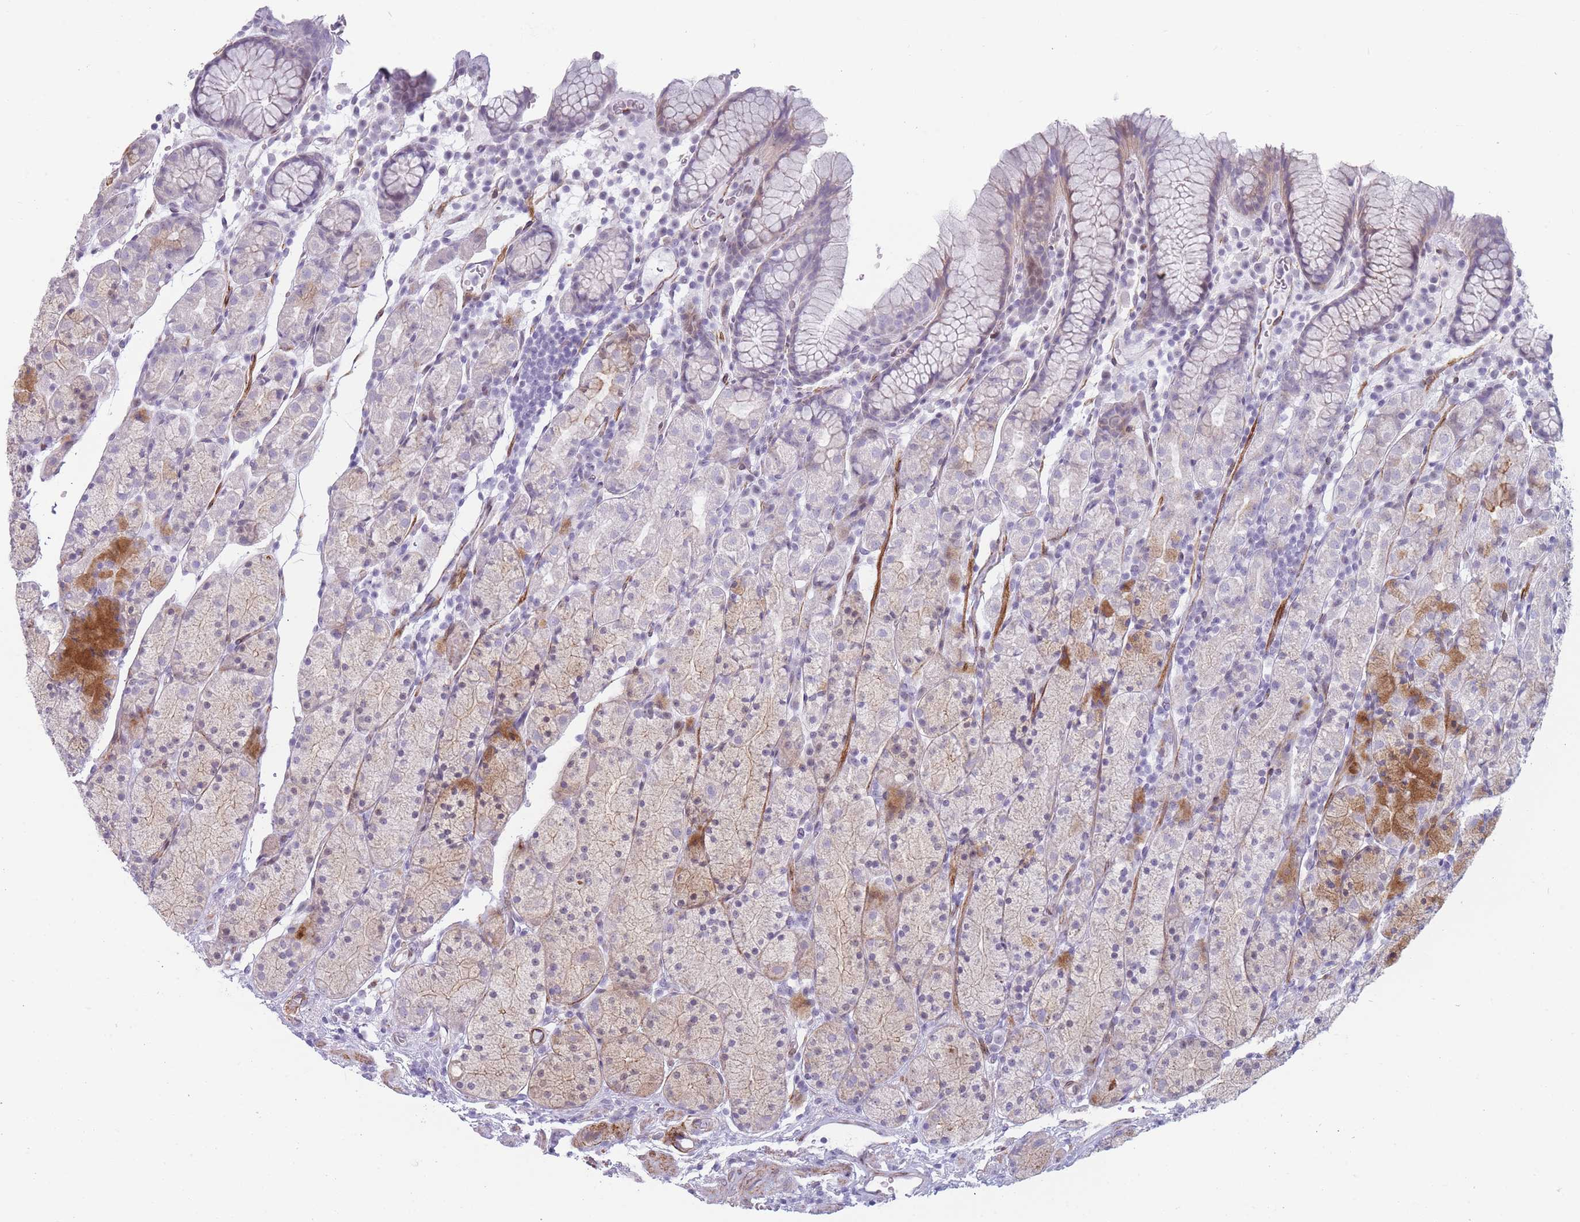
{"staining": {"intensity": "moderate", "quantity": "<25%", "location": "cytoplasmic/membranous"}, "tissue": "stomach", "cell_type": "Glandular cells", "image_type": "normal", "snomed": [{"axis": "morphology", "description": "Normal tissue, NOS"}, {"axis": "topography", "description": "Stomach, upper"}, {"axis": "topography", "description": "Stomach"}], "caption": "Immunohistochemical staining of benign human stomach demonstrates low levels of moderate cytoplasmic/membranous positivity in approximately <25% of glandular cells. (IHC, brightfield microscopy, high magnification).", "gene": "IFNA10", "patient": {"sex": "male", "age": 62}}